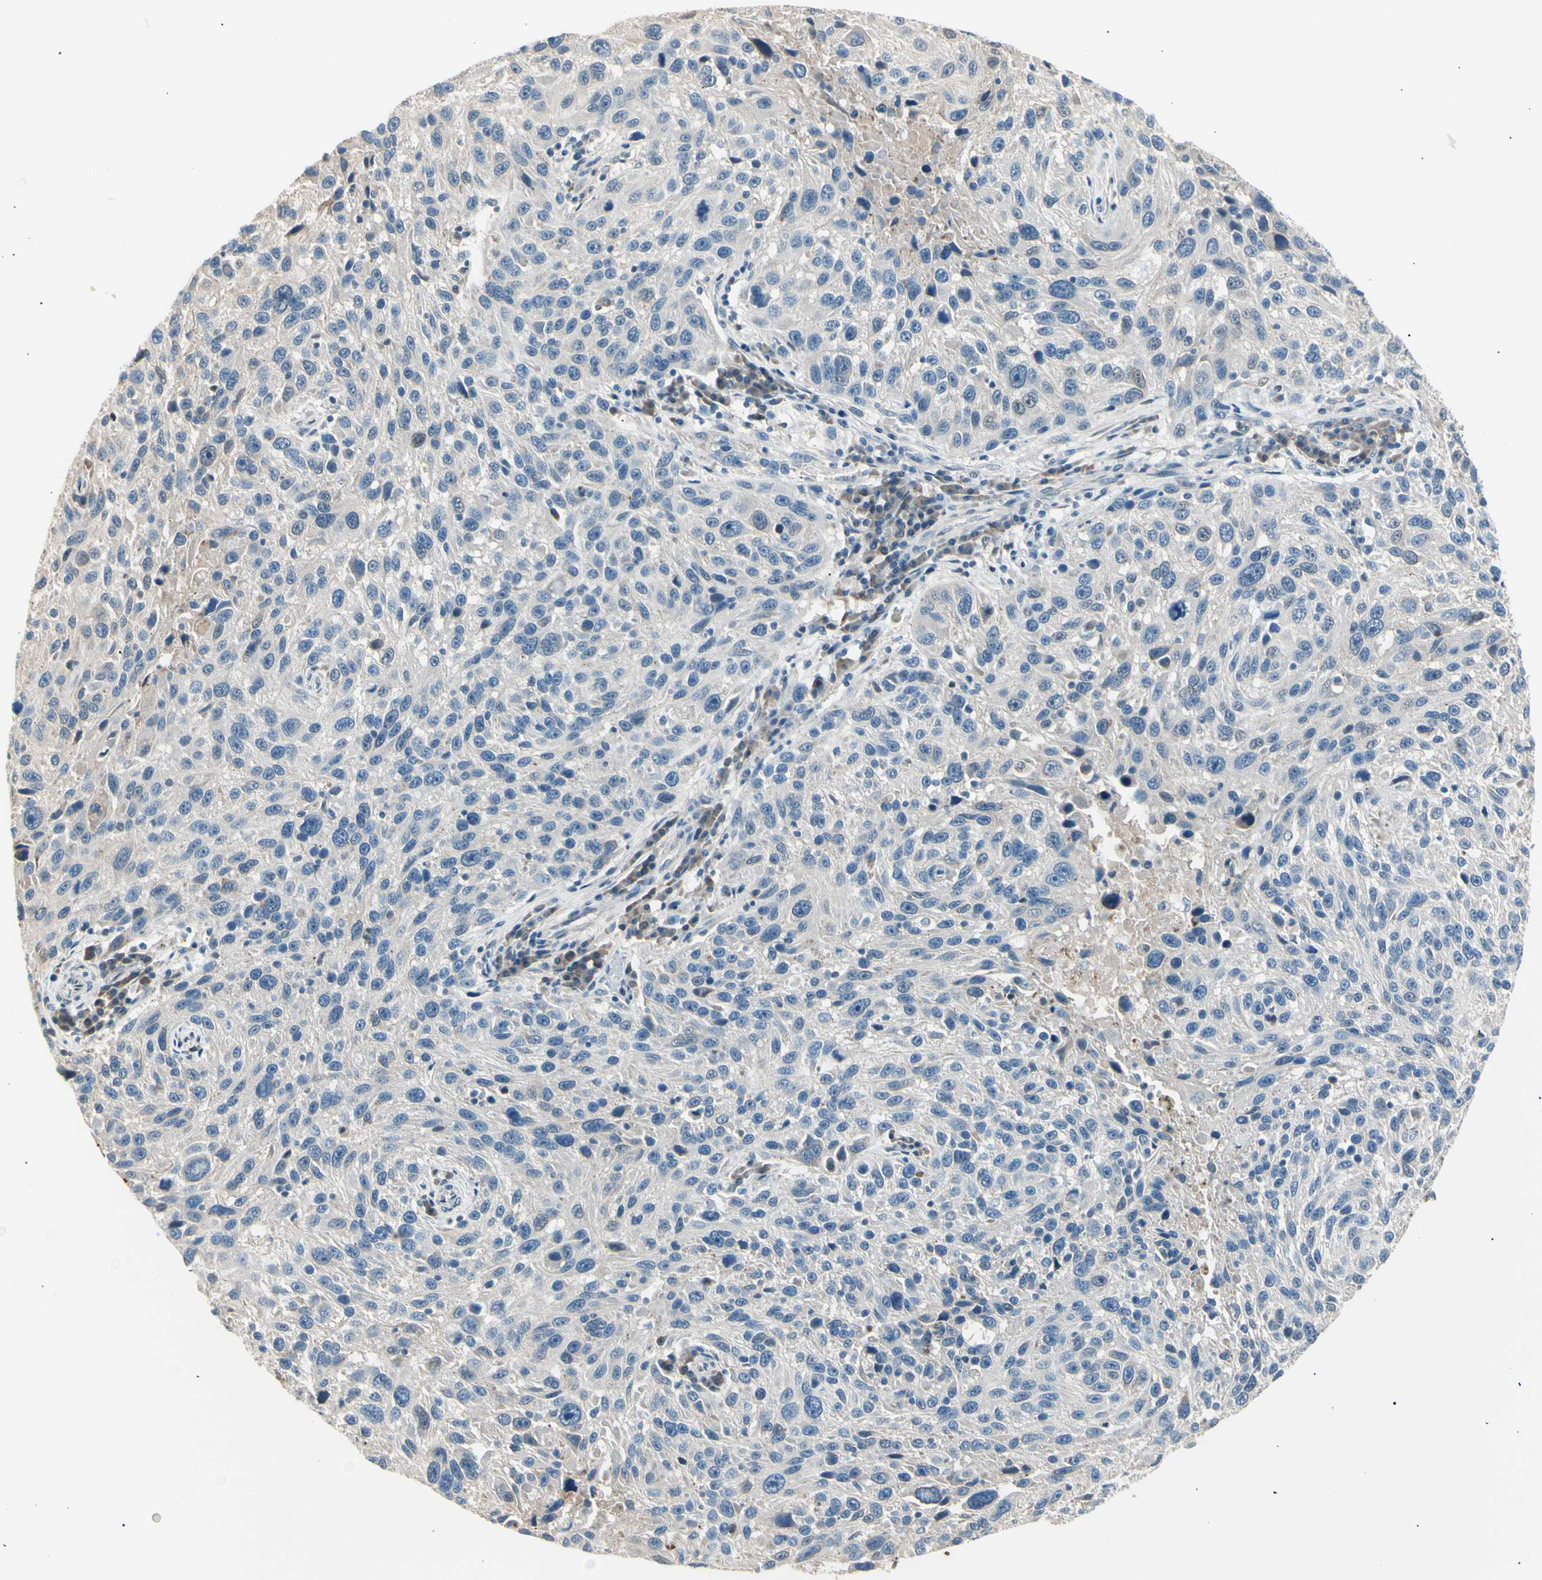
{"staining": {"intensity": "weak", "quantity": "<25%", "location": "cytoplasmic/membranous"}, "tissue": "melanoma", "cell_type": "Tumor cells", "image_type": "cancer", "snomed": [{"axis": "morphology", "description": "Malignant melanoma, NOS"}, {"axis": "topography", "description": "Skin"}], "caption": "DAB immunohistochemical staining of melanoma exhibits no significant positivity in tumor cells.", "gene": "LHPP", "patient": {"sex": "male", "age": 53}}